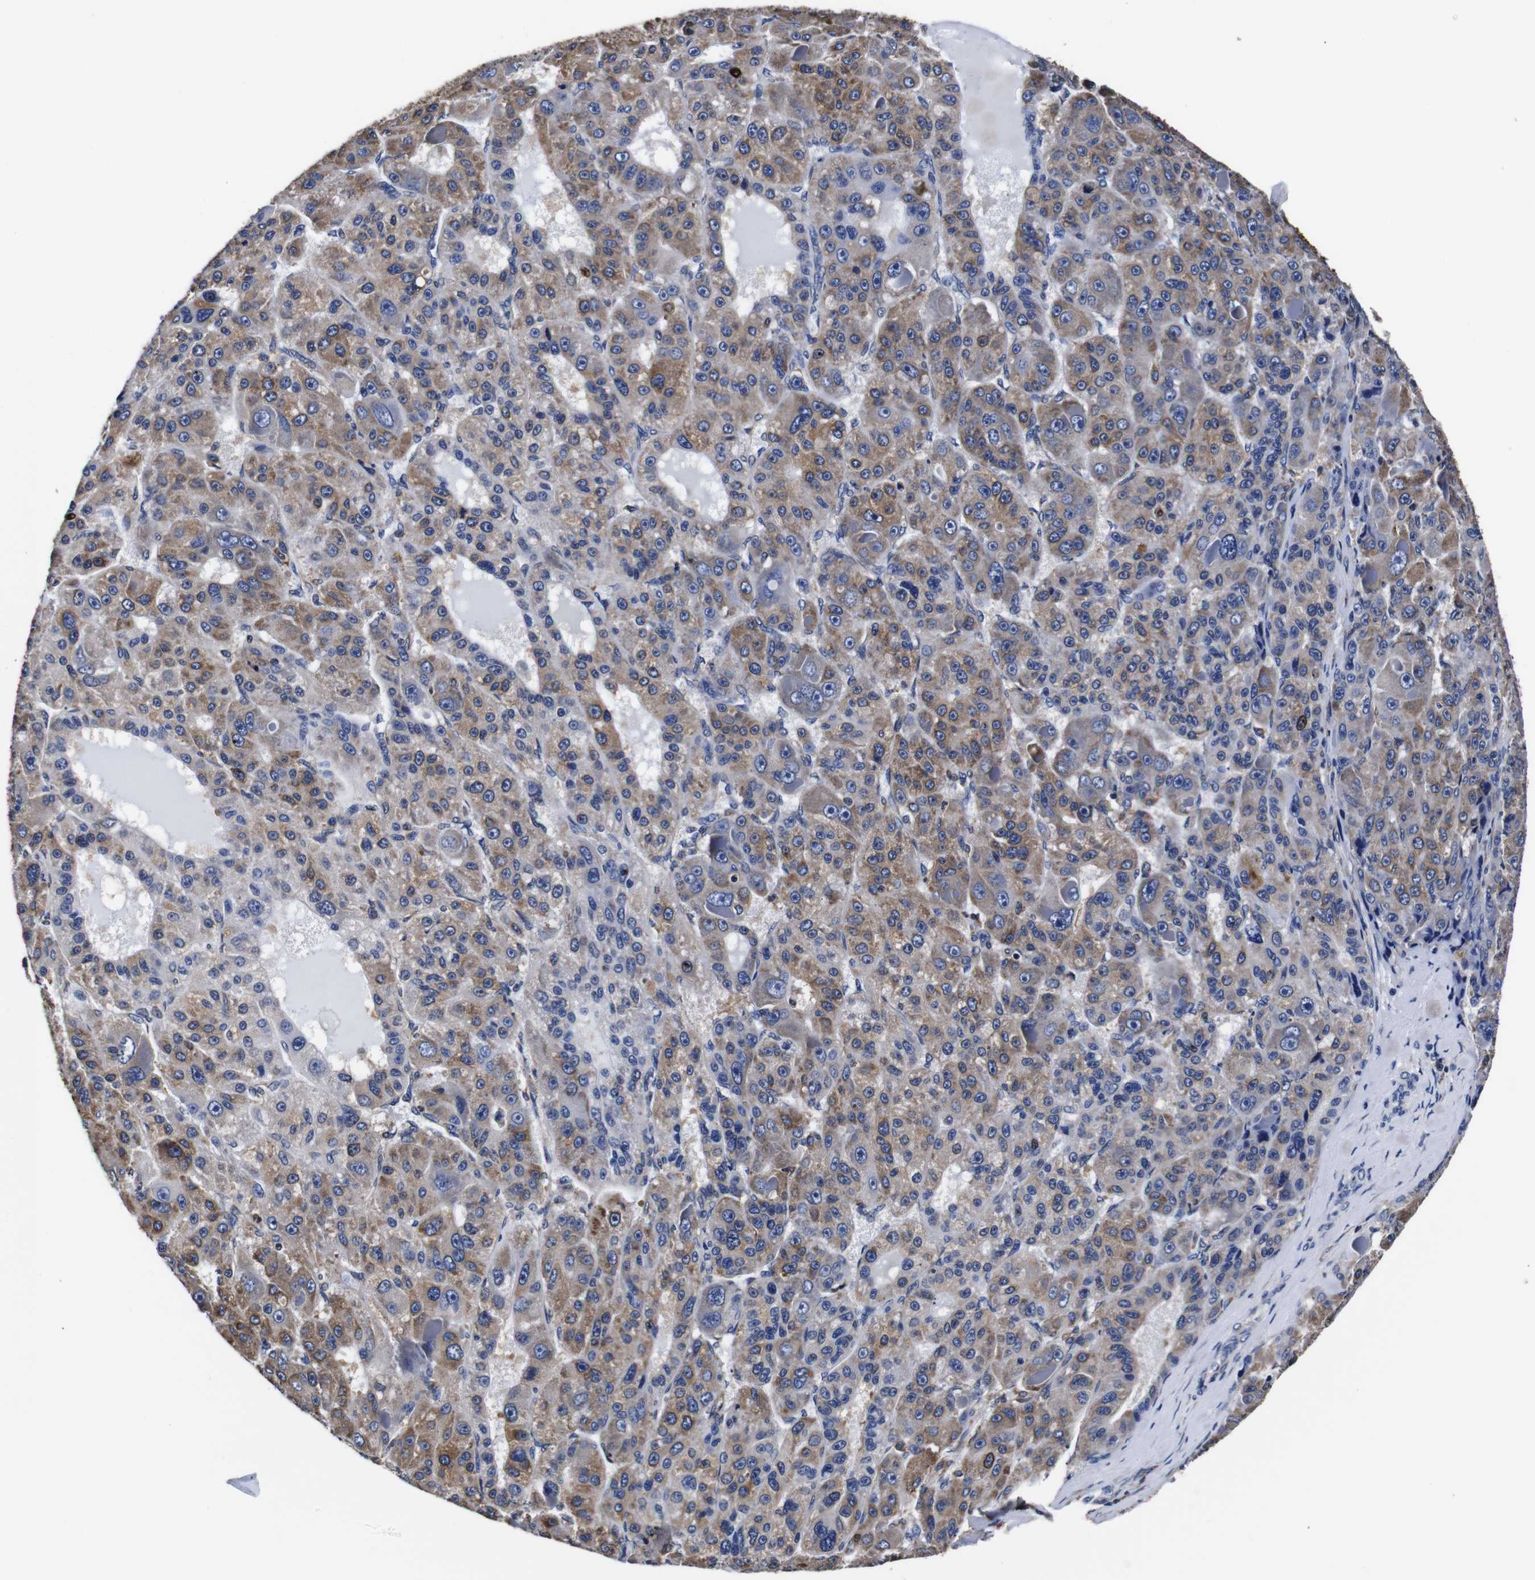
{"staining": {"intensity": "moderate", "quantity": "25%-75%", "location": "cytoplasmic/membranous"}, "tissue": "liver cancer", "cell_type": "Tumor cells", "image_type": "cancer", "snomed": [{"axis": "morphology", "description": "Carcinoma, Hepatocellular, NOS"}, {"axis": "topography", "description": "Liver"}], "caption": "Brown immunohistochemical staining in liver hepatocellular carcinoma demonstrates moderate cytoplasmic/membranous positivity in about 25%-75% of tumor cells.", "gene": "PPIB", "patient": {"sex": "male", "age": 76}}